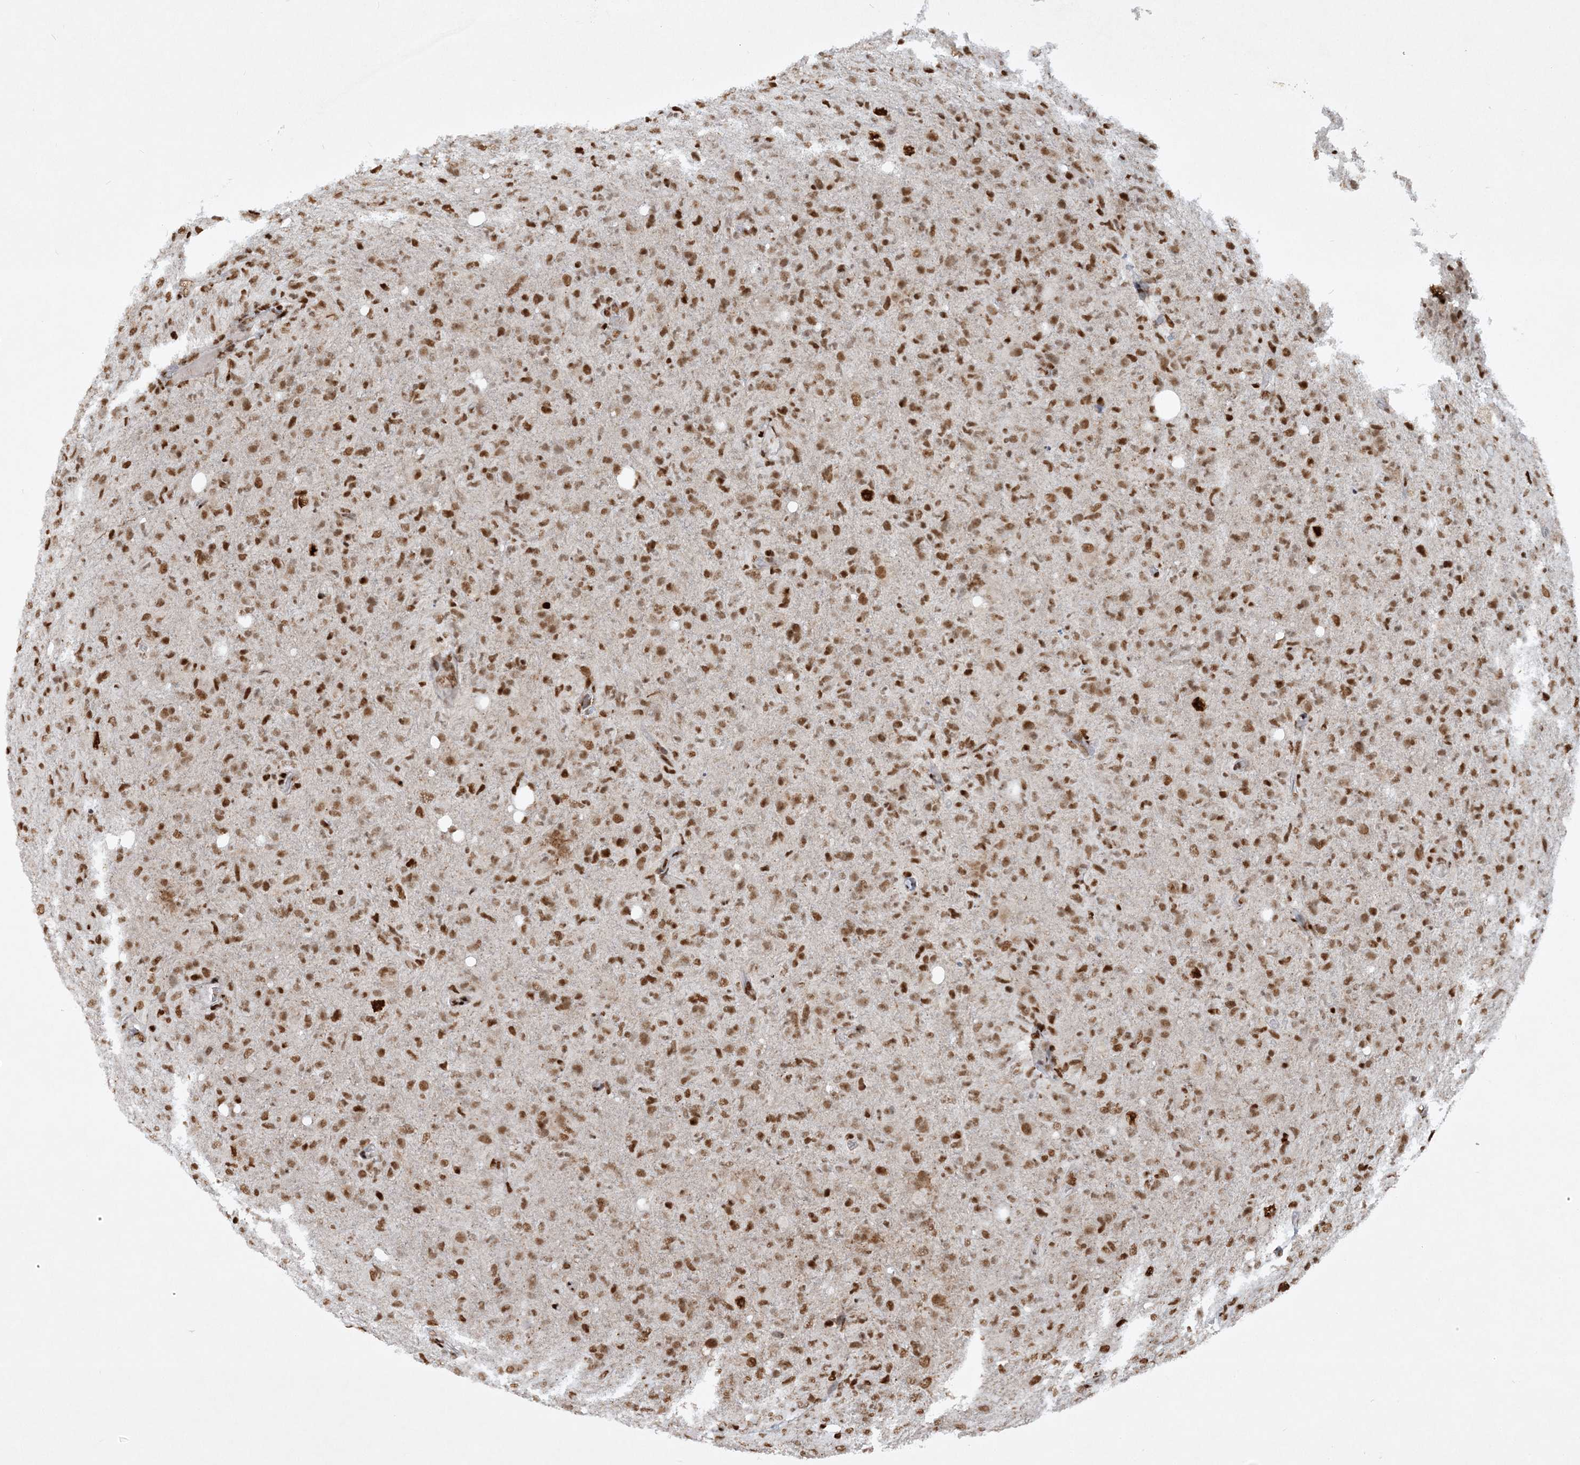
{"staining": {"intensity": "moderate", "quantity": ">75%", "location": "nuclear"}, "tissue": "glioma", "cell_type": "Tumor cells", "image_type": "cancer", "snomed": [{"axis": "morphology", "description": "Glioma, malignant, High grade"}, {"axis": "topography", "description": "Brain"}], "caption": "Approximately >75% of tumor cells in human high-grade glioma (malignant) display moderate nuclear protein expression as visualized by brown immunohistochemical staining.", "gene": "DELE1", "patient": {"sex": "female", "age": 57}}